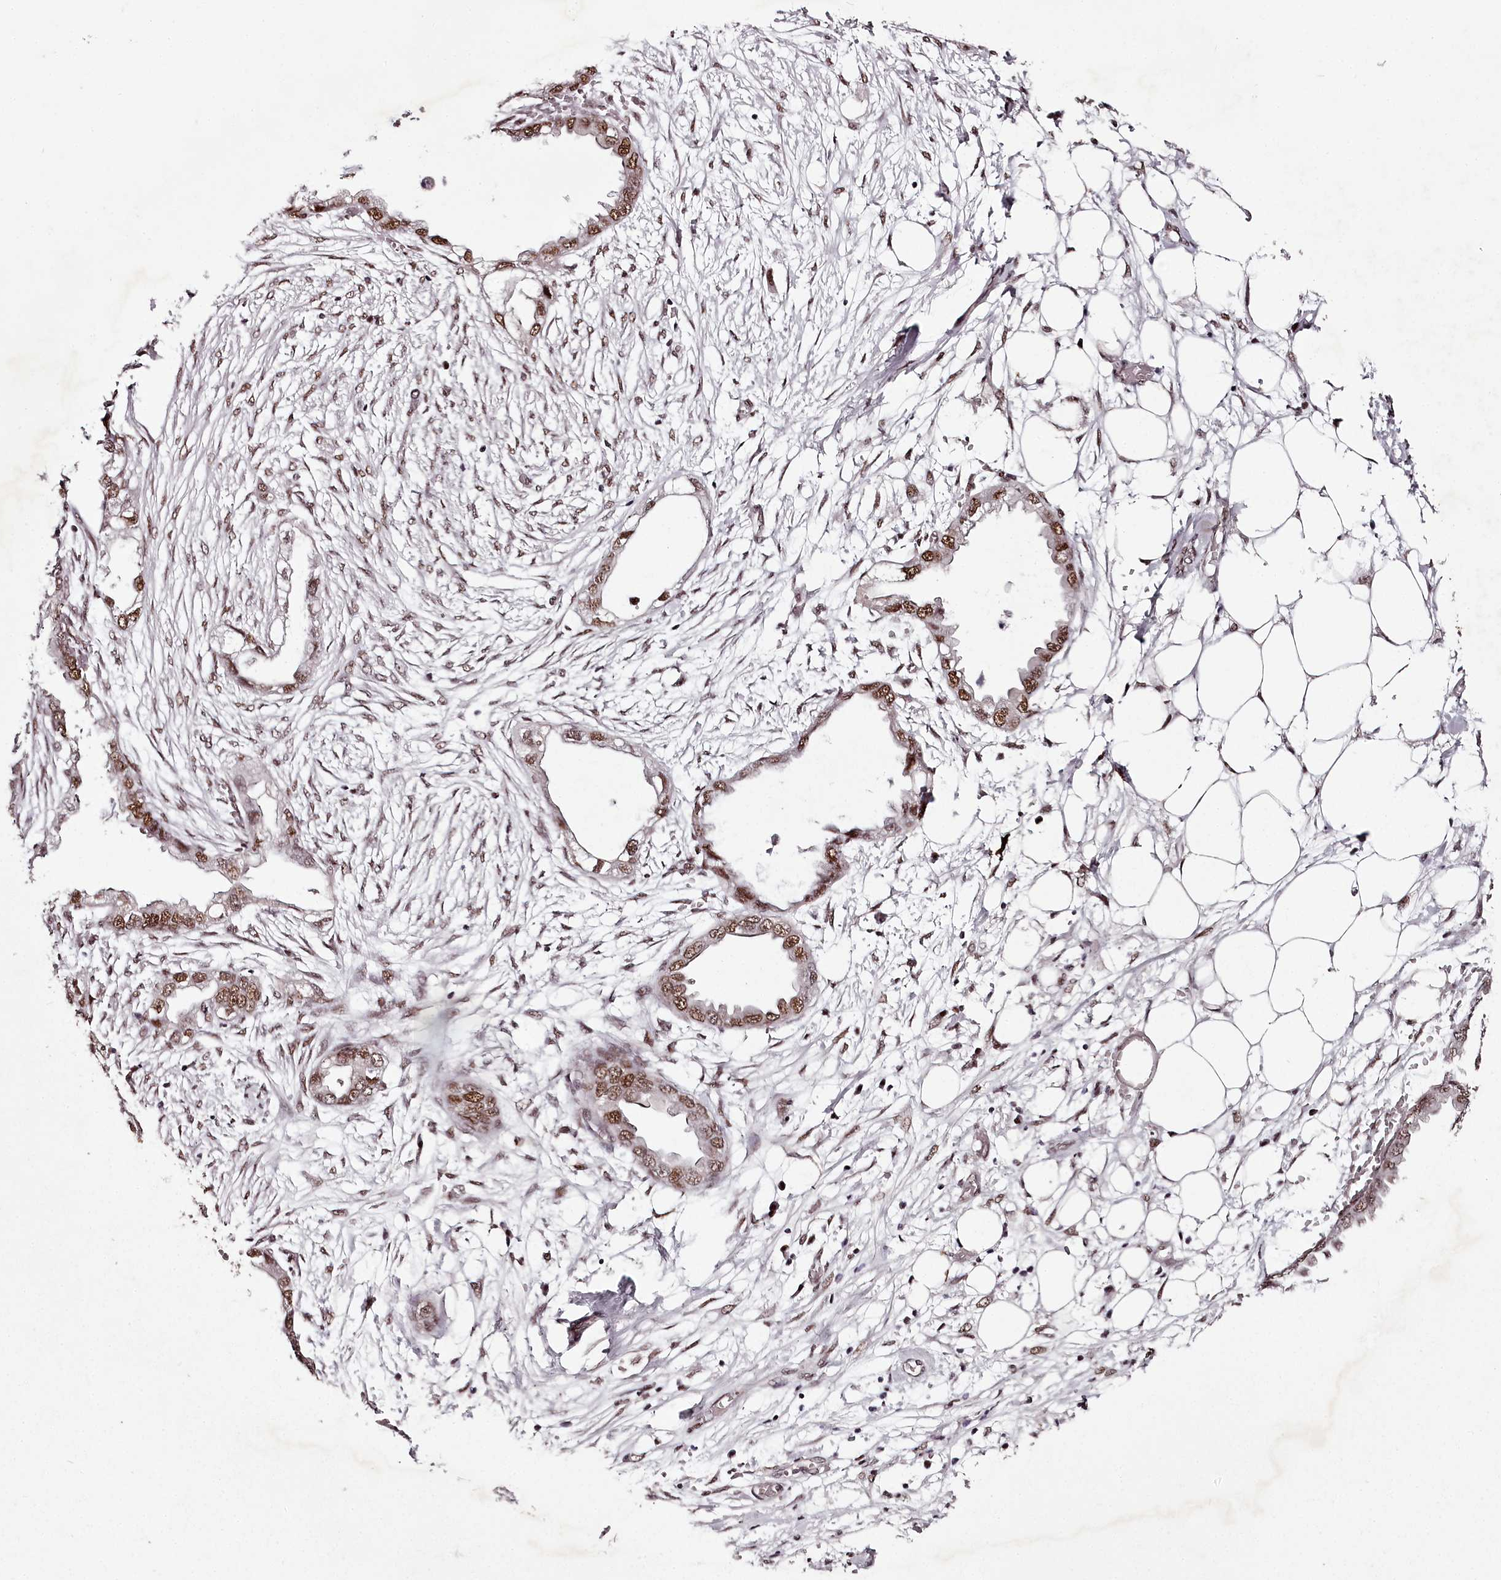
{"staining": {"intensity": "moderate", "quantity": ">75%", "location": "nuclear"}, "tissue": "endometrial cancer", "cell_type": "Tumor cells", "image_type": "cancer", "snomed": [{"axis": "morphology", "description": "Adenocarcinoma, NOS"}, {"axis": "morphology", "description": "Adenocarcinoma, metastatic, NOS"}, {"axis": "topography", "description": "Adipose tissue"}, {"axis": "topography", "description": "Endometrium"}], "caption": "Human endometrial cancer stained with a brown dye displays moderate nuclear positive positivity in approximately >75% of tumor cells.", "gene": "PSPC1", "patient": {"sex": "female", "age": 67}}